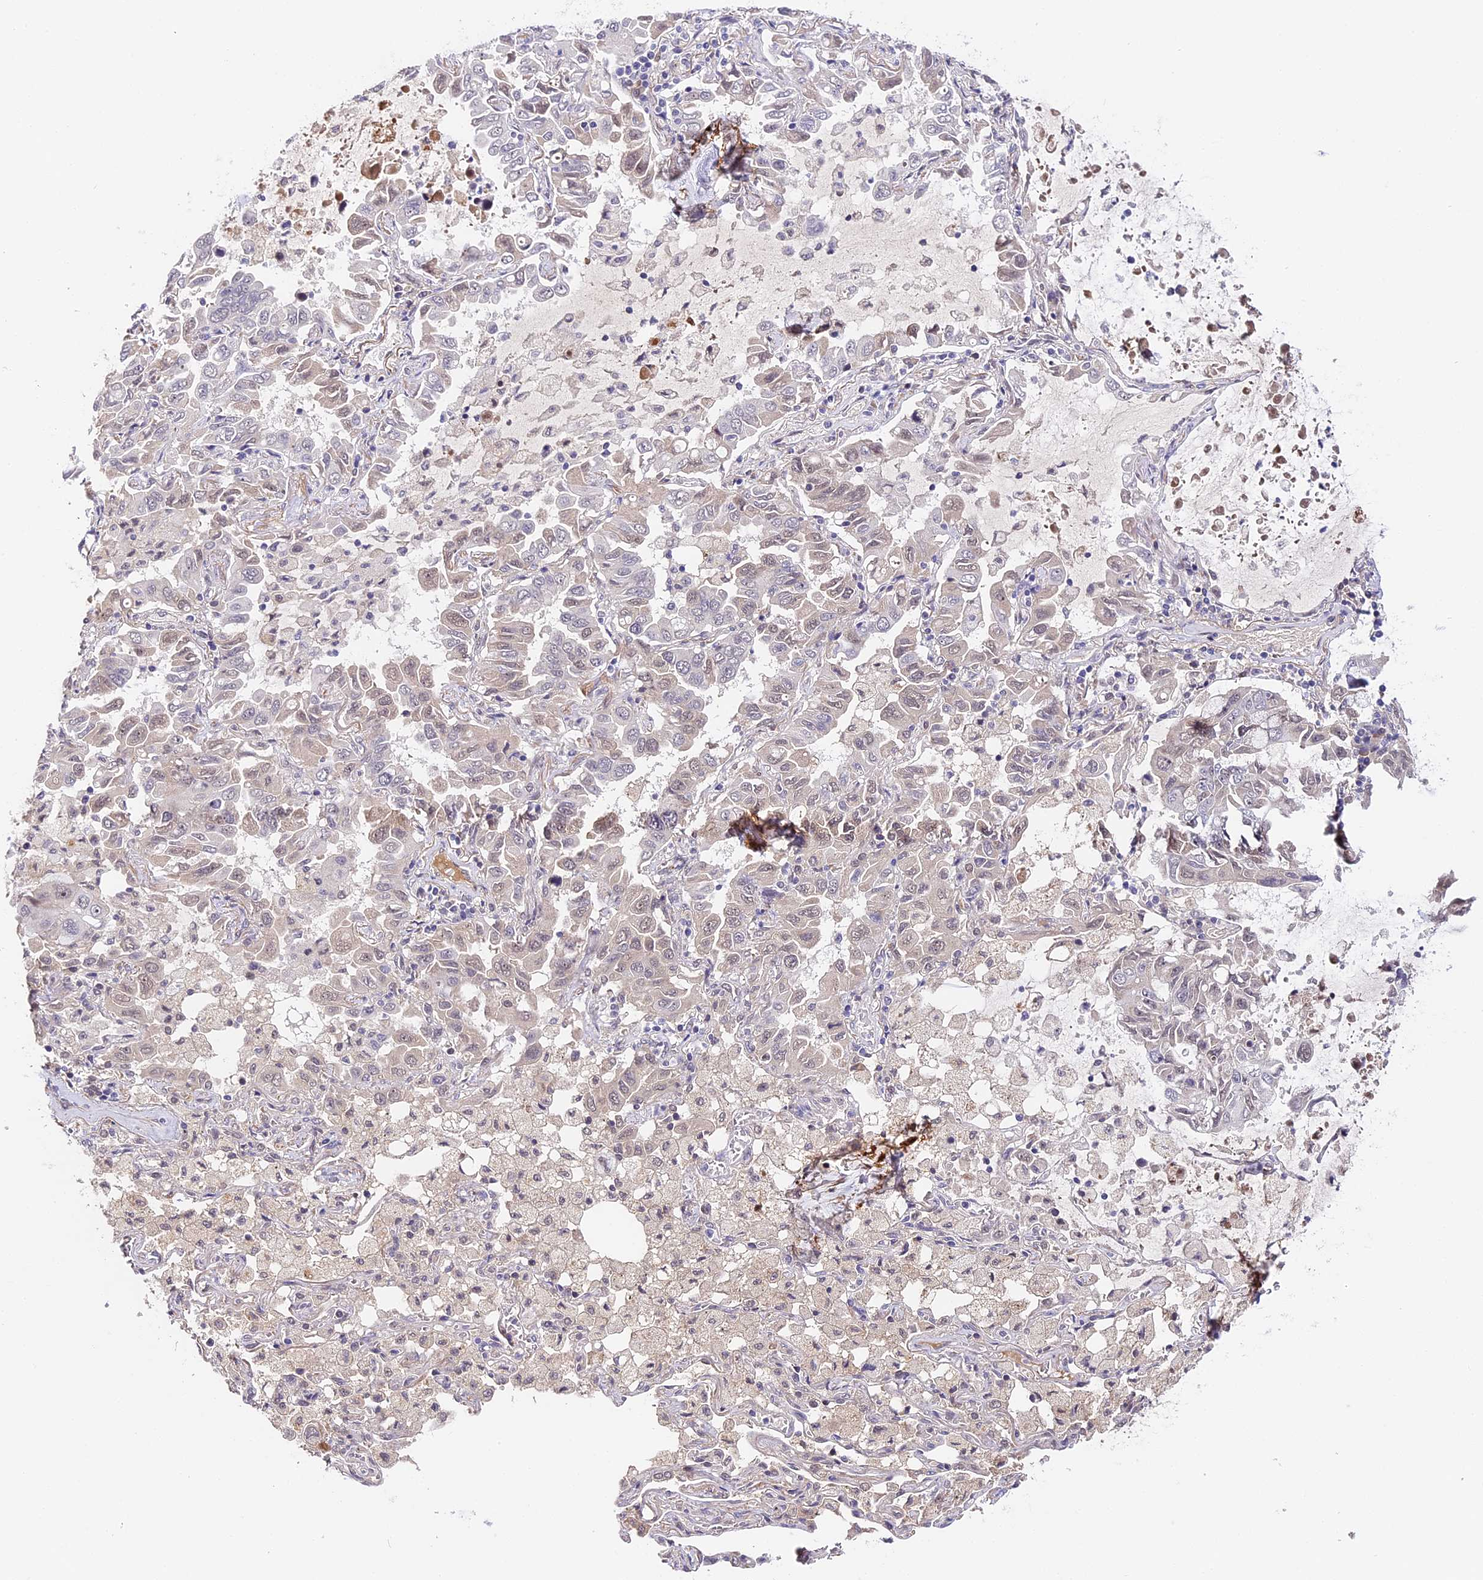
{"staining": {"intensity": "negative", "quantity": "none", "location": "none"}, "tissue": "lung cancer", "cell_type": "Tumor cells", "image_type": "cancer", "snomed": [{"axis": "morphology", "description": "Adenocarcinoma, NOS"}, {"axis": "topography", "description": "Lung"}], "caption": "High power microscopy photomicrograph of an immunohistochemistry (IHC) photomicrograph of lung adenocarcinoma, revealing no significant expression in tumor cells.", "gene": "IMPACT", "patient": {"sex": "male", "age": 64}}